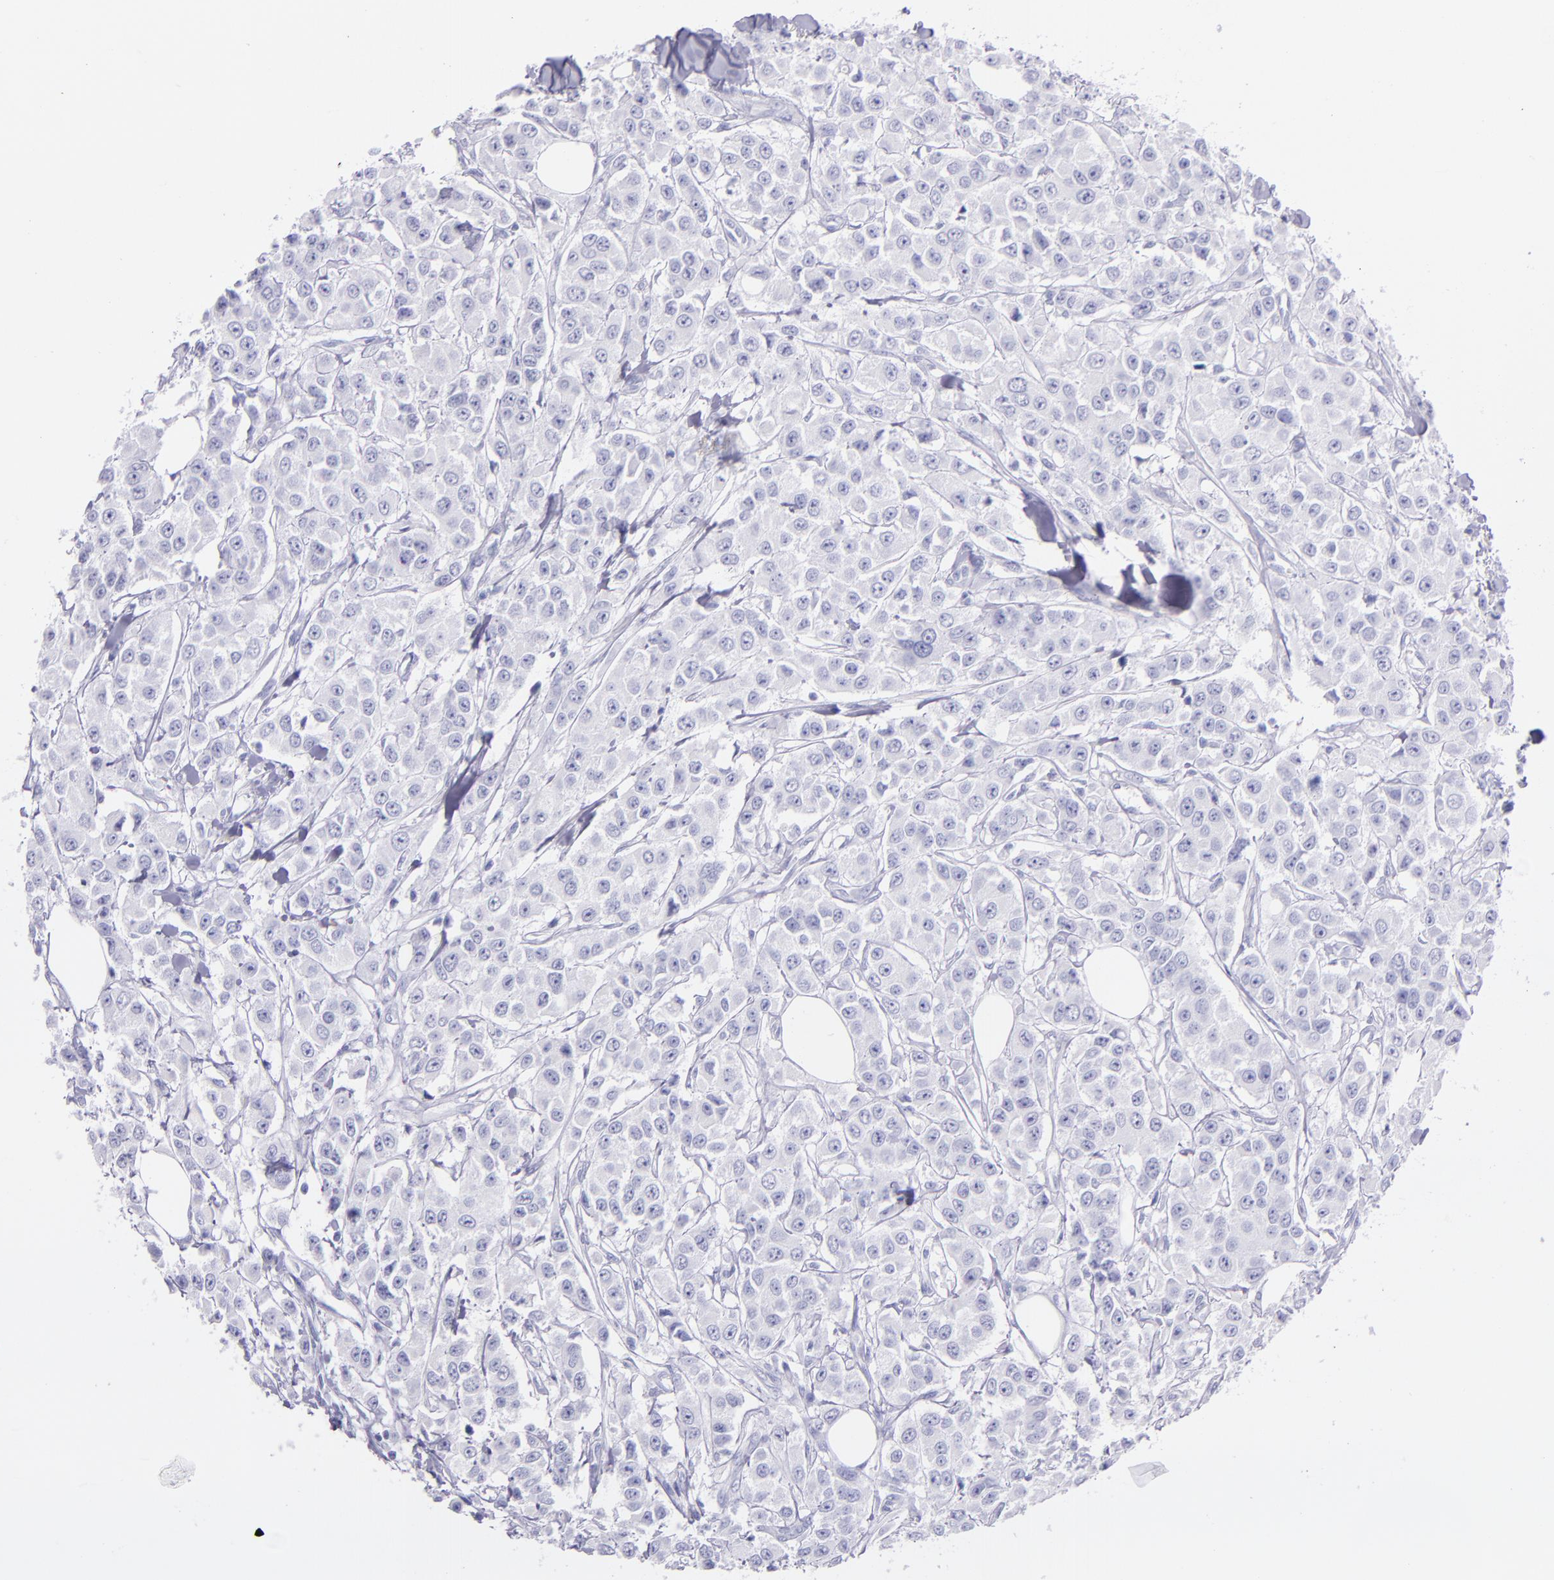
{"staining": {"intensity": "negative", "quantity": "none", "location": "none"}, "tissue": "breast cancer", "cell_type": "Tumor cells", "image_type": "cancer", "snomed": [{"axis": "morphology", "description": "Duct carcinoma"}, {"axis": "topography", "description": "Breast"}], "caption": "Tumor cells show no significant protein staining in invasive ductal carcinoma (breast).", "gene": "SFTPA2", "patient": {"sex": "female", "age": 58}}